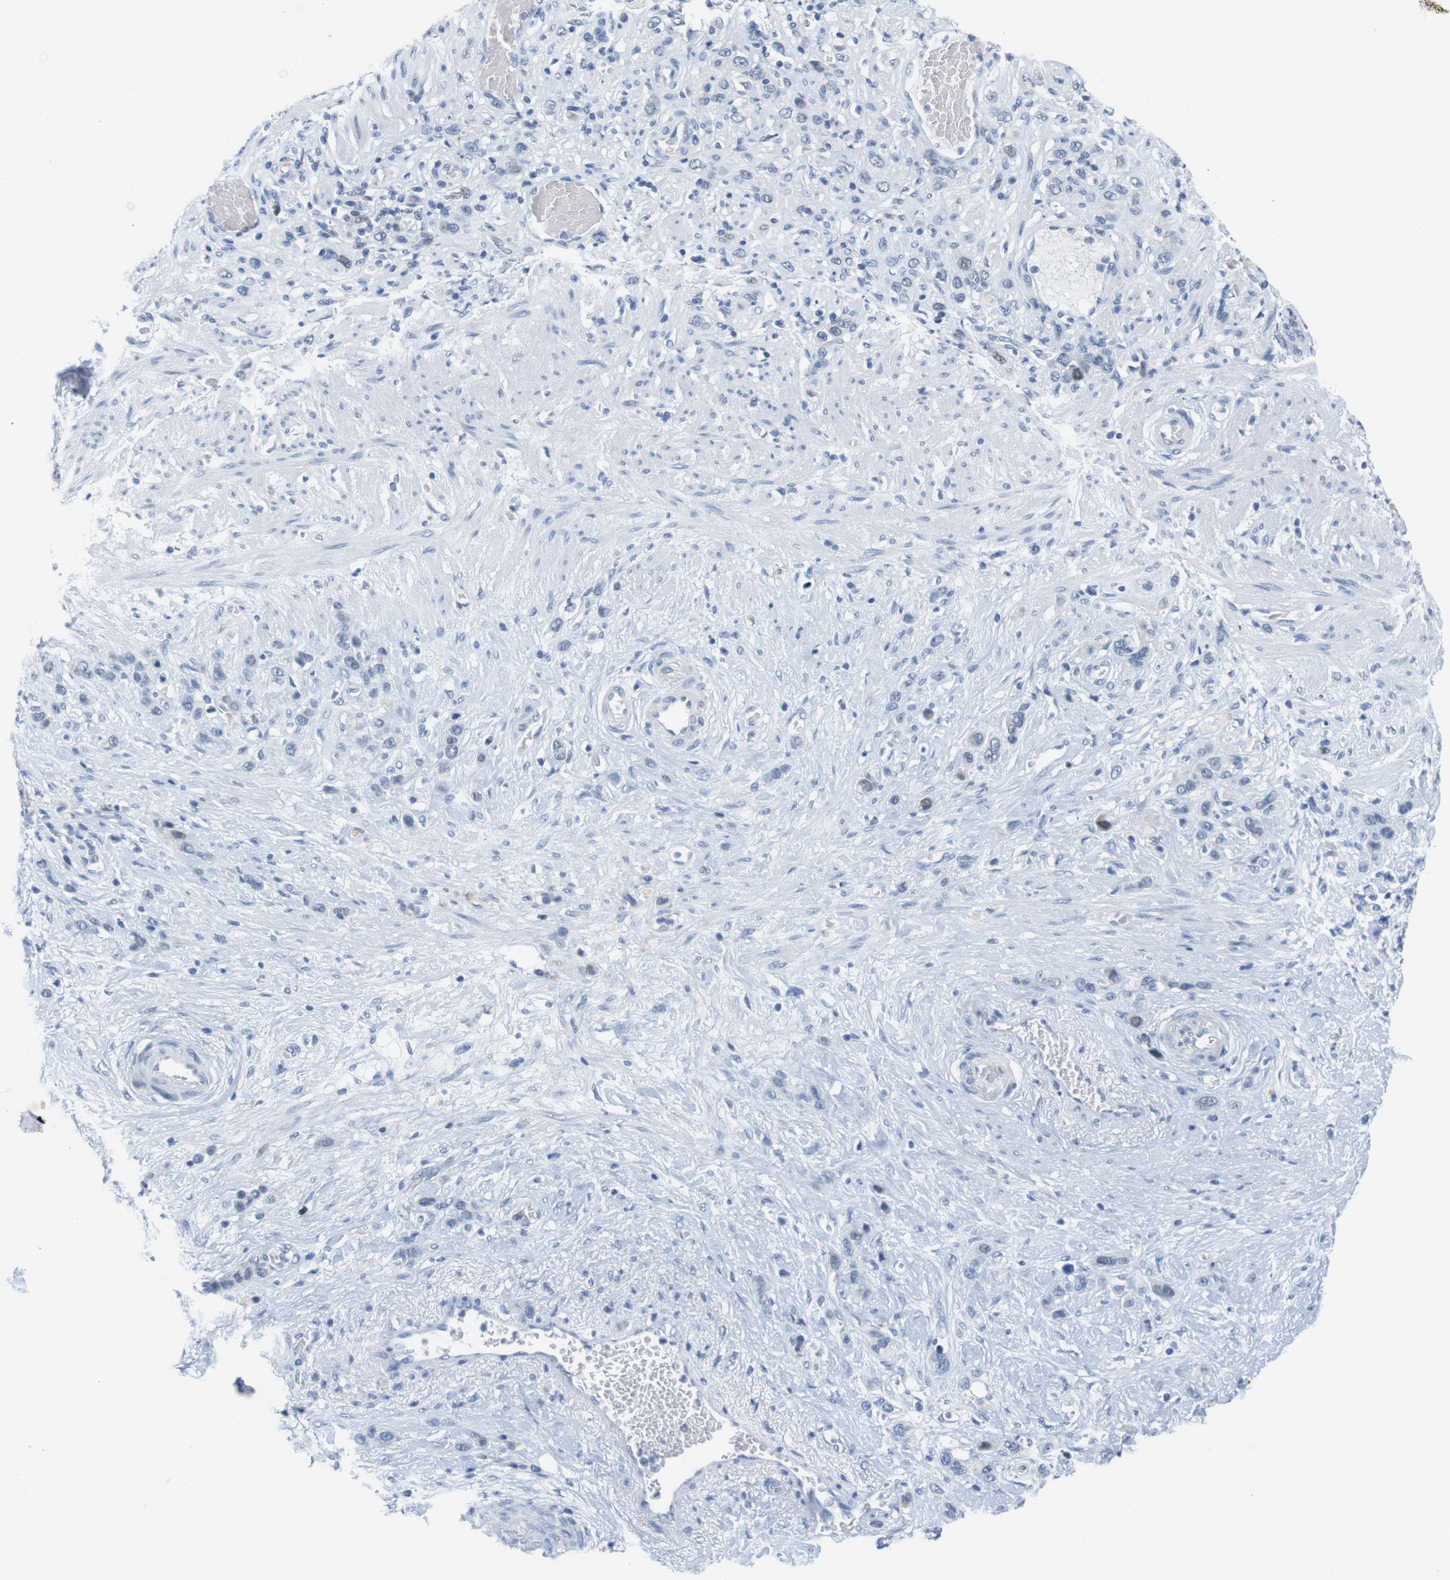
{"staining": {"intensity": "negative", "quantity": "none", "location": "none"}, "tissue": "stomach cancer", "cell_type": "Tumor cells", "image_type": "cancer", "snomed": [{"axis": "morphology", "description": "Adenocarcinoma, NOS"}, {"axis": "morphology", "description": "Adenocarcinoma, High grade"}, {"axis": "topography", "description": "Stomach, upper"}, {"axis": "topography", "description": "Stomach, lower"}], "caption": "Immunohistochemical staining of human stomach adenocarcinoma demonstrates no significant staining in tumor cells.", "gene": "CDK2", "patient": {"sex": "female", "age": 65}}